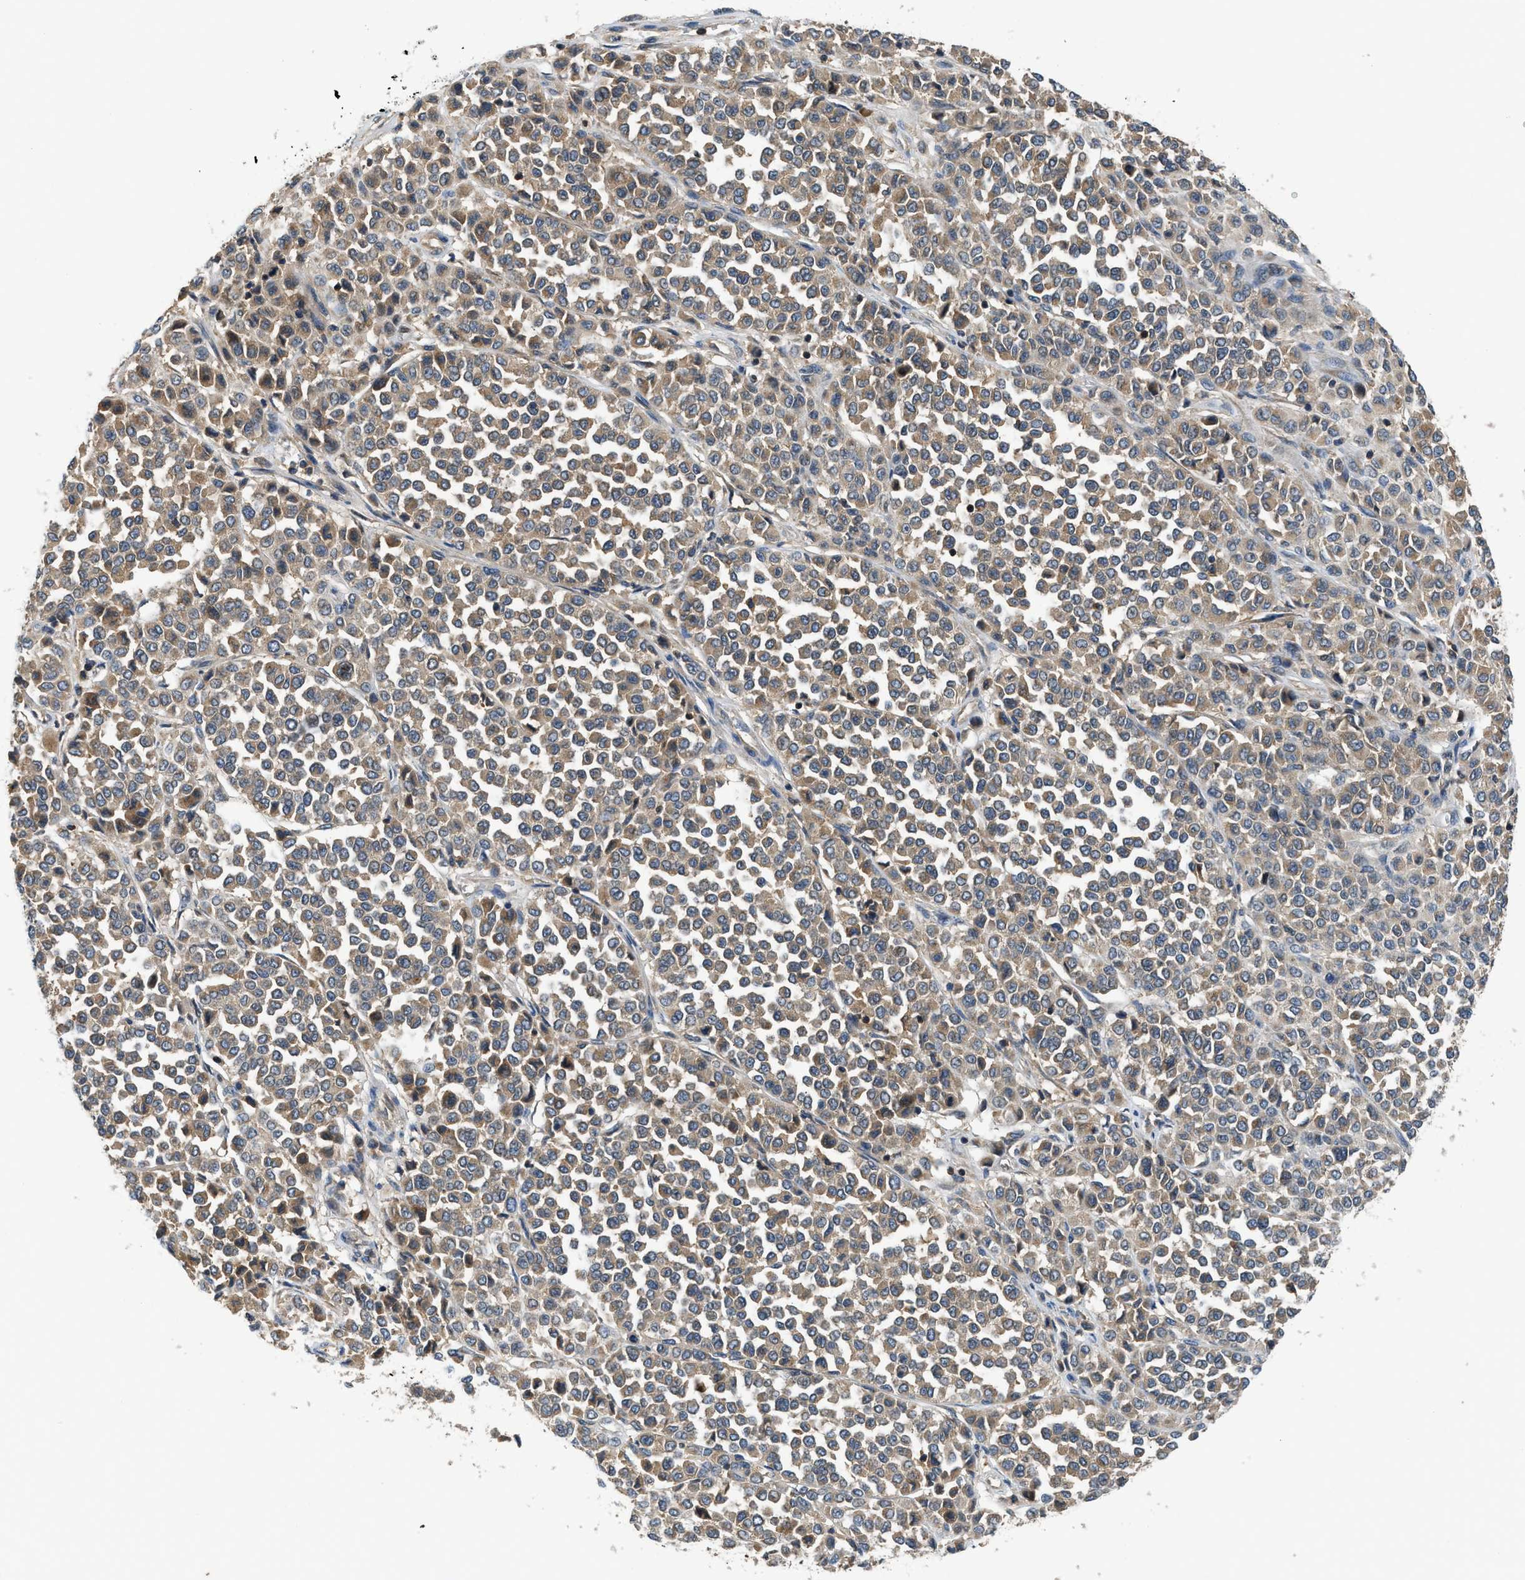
{"staining": {"intensity": "moderate", "quantity": ">75%", "location": "cytoplasmic/membranous"}, "tissue": "melanoma", "cell_type": "Tumor cells", "image_type": "cancer", "snomed": [{"axis": "morphology", "description": "Malignant melanoma, Metastatic site"}, {"axis": "topography", "description": "Pancreas"}], "caption": "Malignant melanoma (metastatic site) stained with a protein marker reveals moderate staining in tumor cells.", "gene": "PAFAH2", "patient": {"sex": "female", "age": 30}}